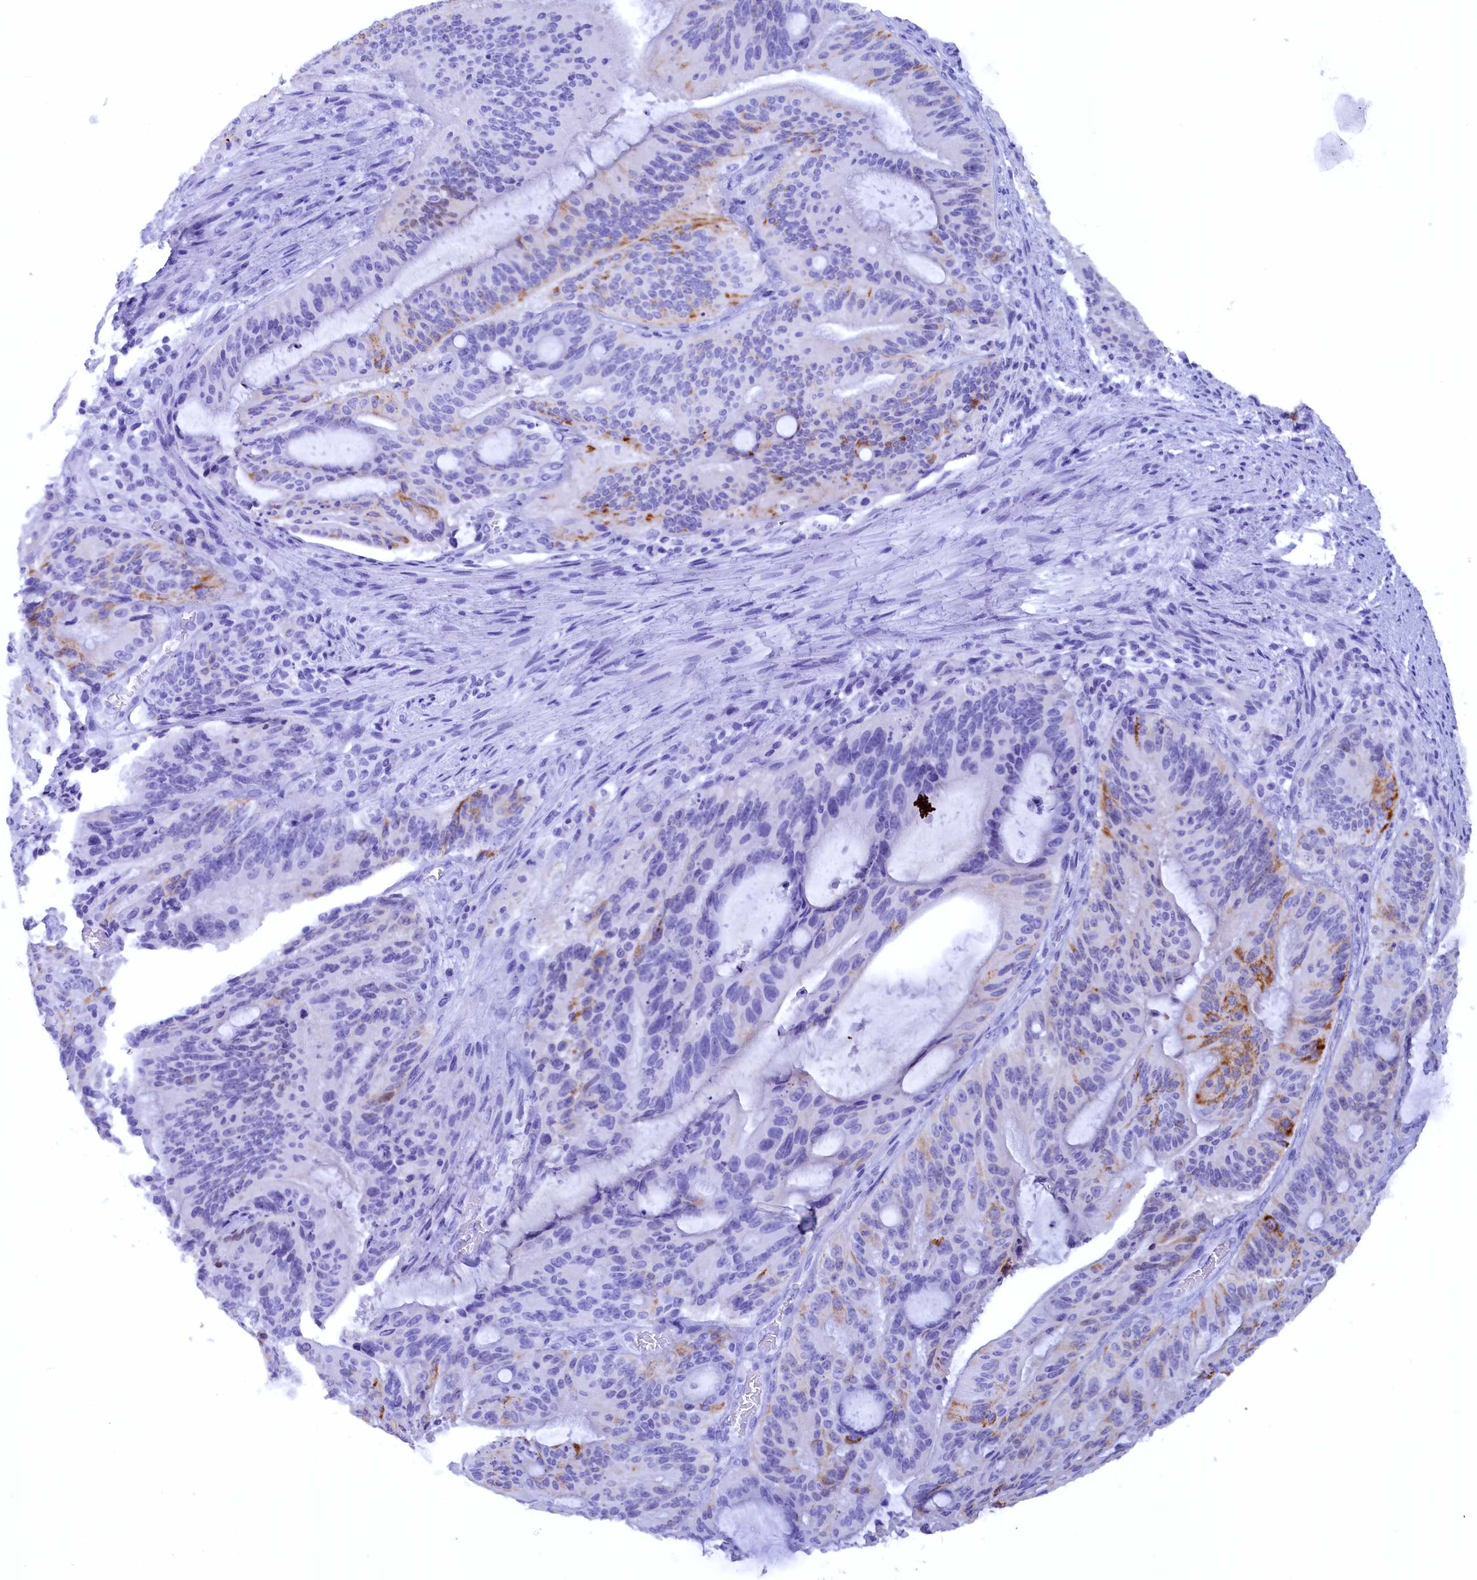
{"staining": {"intensity": "strong", "quantity": "<25%", "location": "cytoplasmic/membranous"}, "tissue": "liver cancer", "cell_type": "Tumor cells", "image_type": "cancer", "snomed": [{"axis": "morphology", "description": "Normal tissue, NOS"}, {"axis": "morphology", "description": "Cholangiocarcinoma"}, {"axis": "topography", "description": "Liver"}, {"axis": "topography", "description": "Peripheral nerve tissue"}], "caption": "Human cholangiocarcinoma (liver) stained with a brown dye shows strong cytoplasmic/membranous positive expression in about <25% of tumor cells.", "gene": "ZSWIM4", "patient": {"sex": "female", "age": 73}}